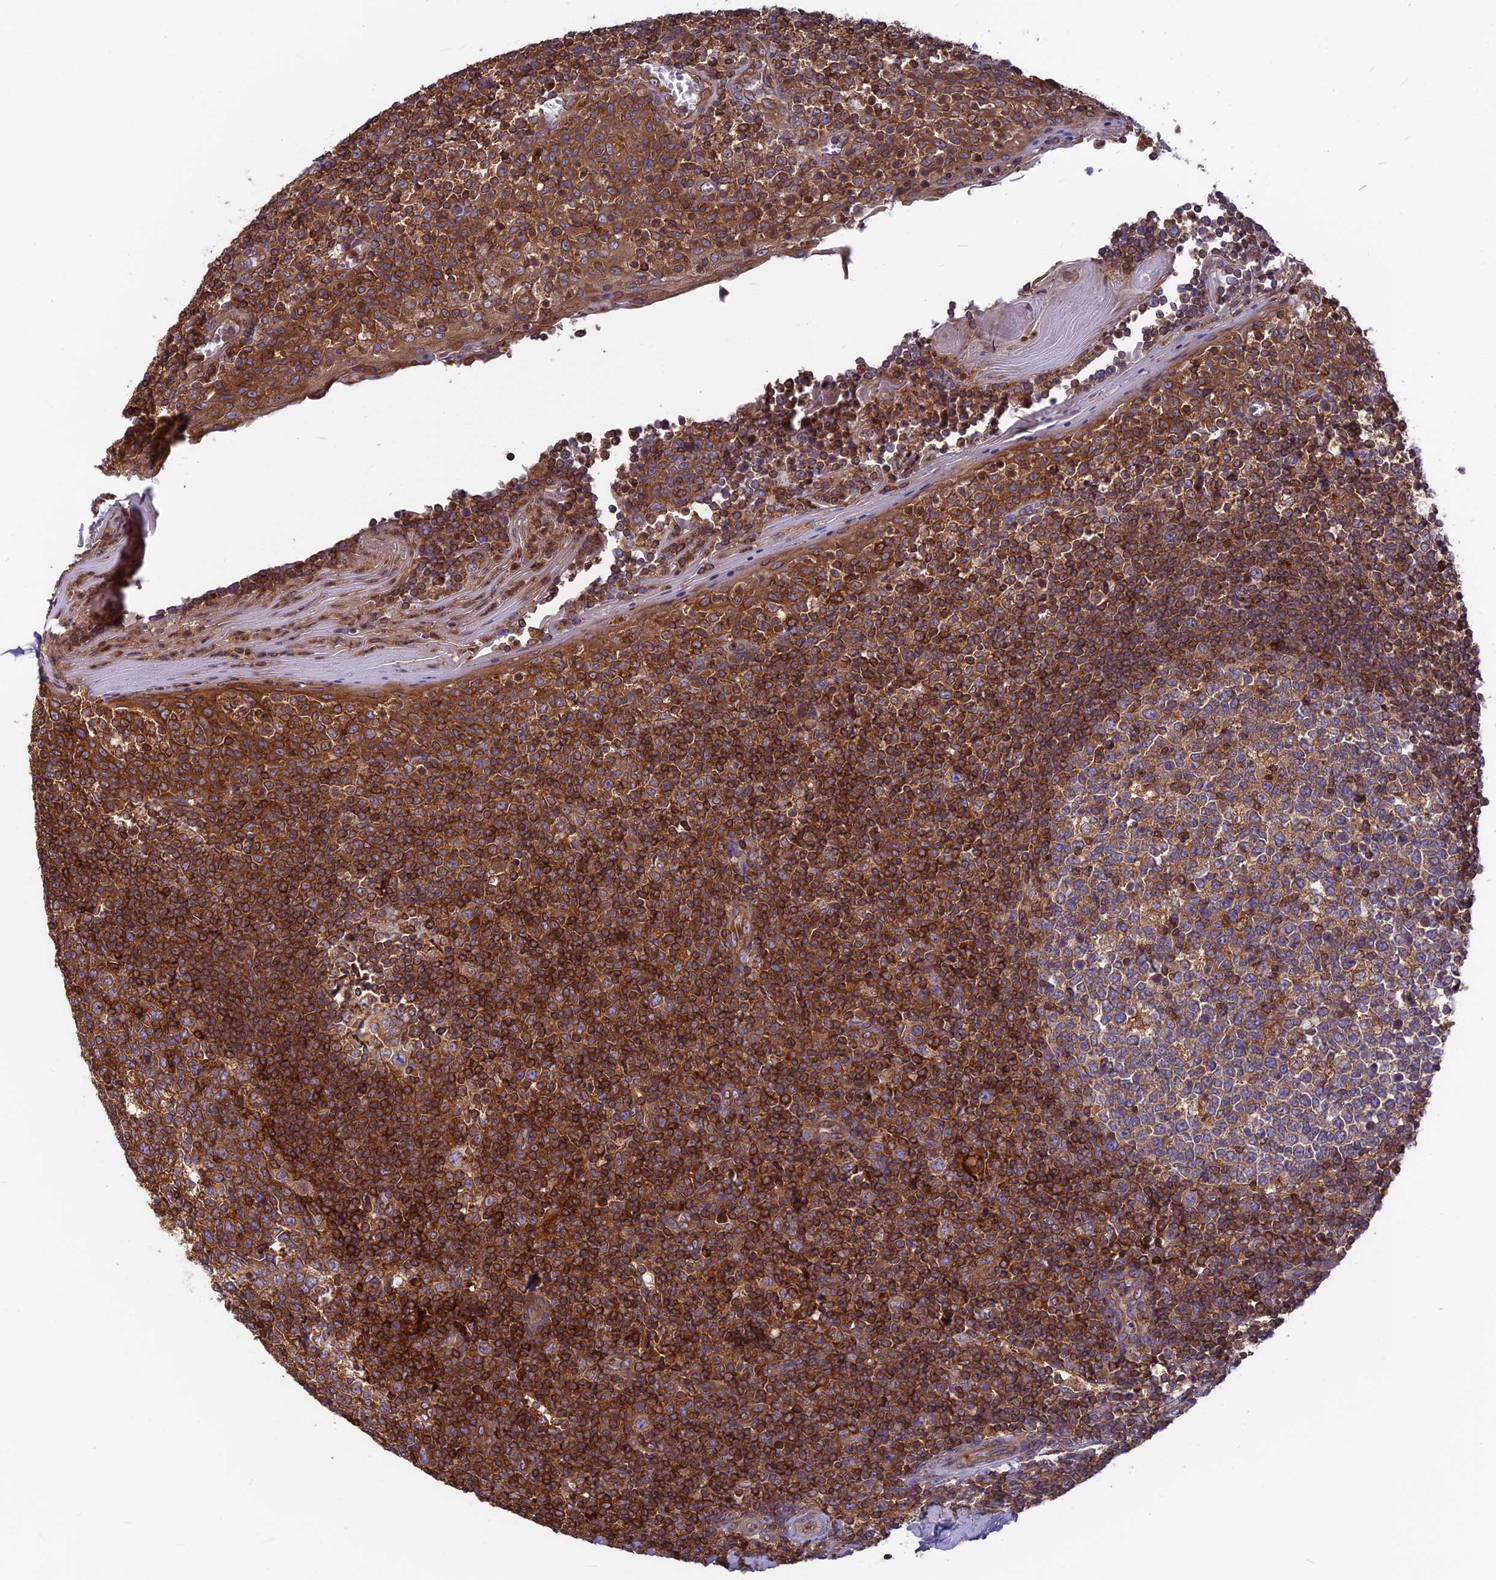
{"staining": {"intensity": "strong", "quantity": "25%-75%", "location": "cytoplasmic/membranous"}, "tissue": "tonsil", "cell_type": "Germinal center cells", "image_type": "normal", "snomed": [{"axis": "morphology", "description": "Normal tissue, NOS"}, {"axis": "topography", "description": "Tonsil"}], "caption": "Normal tonsil reveals strong cytoplasmic/membranous positivity in approximately 25%-75% of germinal center cells, visualized by immunohistochemistry.", "gene": "WDR1", "patient": {"sex": "female", "age": 19}}